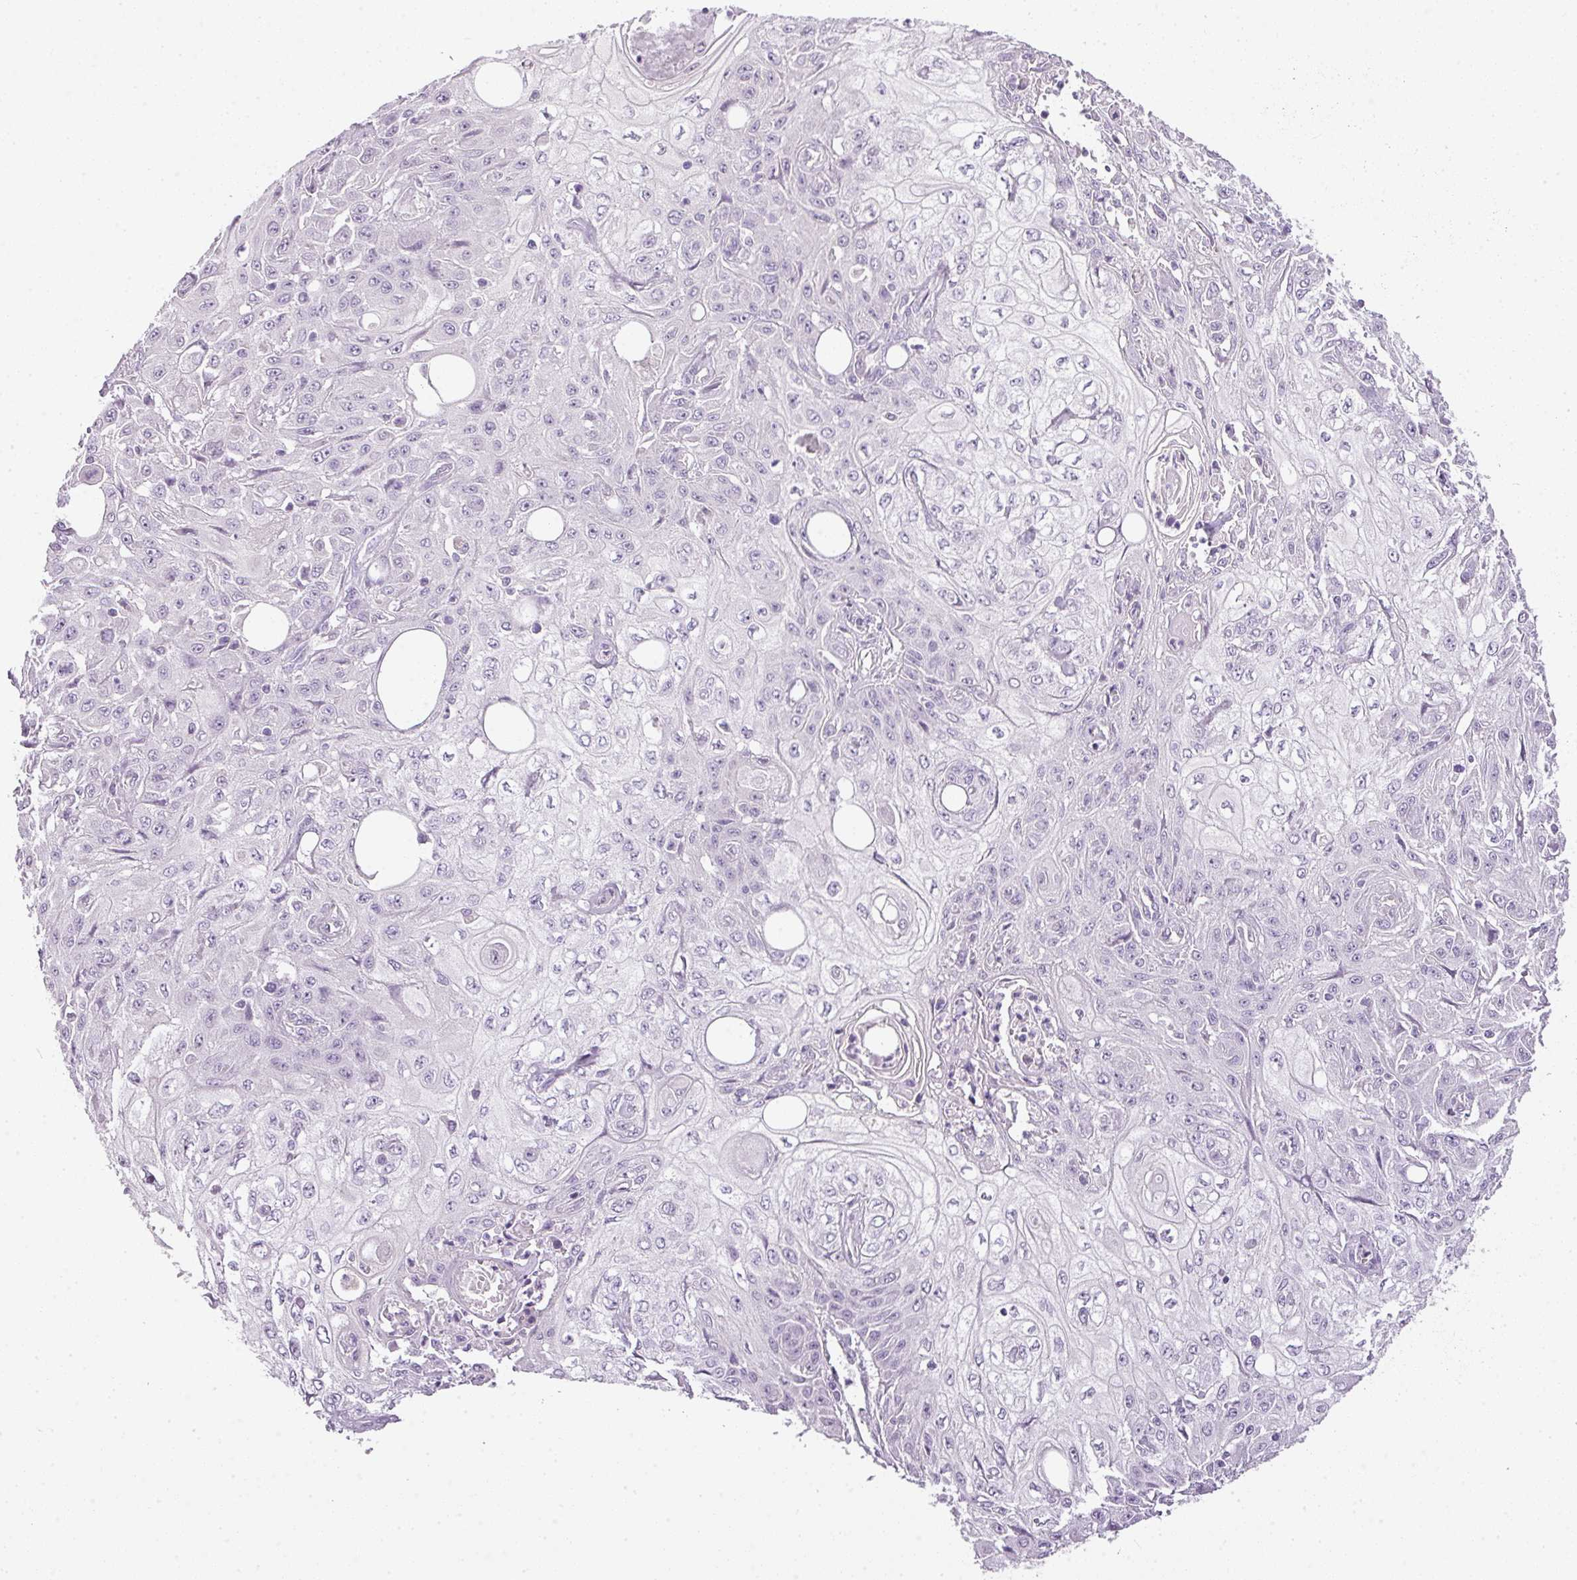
{"staining": {"intensity": "negative", "quantity": "none", "location": "none"}, "tissue": "skin cancer", "cell_type": "Tumor cells", "image_type": "cancer", "snomed": [{"axis": "morphology", "description": "Squamous cell carcinoma, NOS"}, {"axis": "morphology", "description": "Squamous cell carcinoma, metastatic, NOS"}, {"axis": "topography", "description": "Skin"}, {"axis": "topography", "description": "Lymph node"}], "caption": "DAB (3,3'-diaminobenzidine) immunohistochemical staining of skin cancer exhibits no significant positivity in tumor cells.", "gene": "RAX2", "patient": {"sex": "male", "age": 75}}